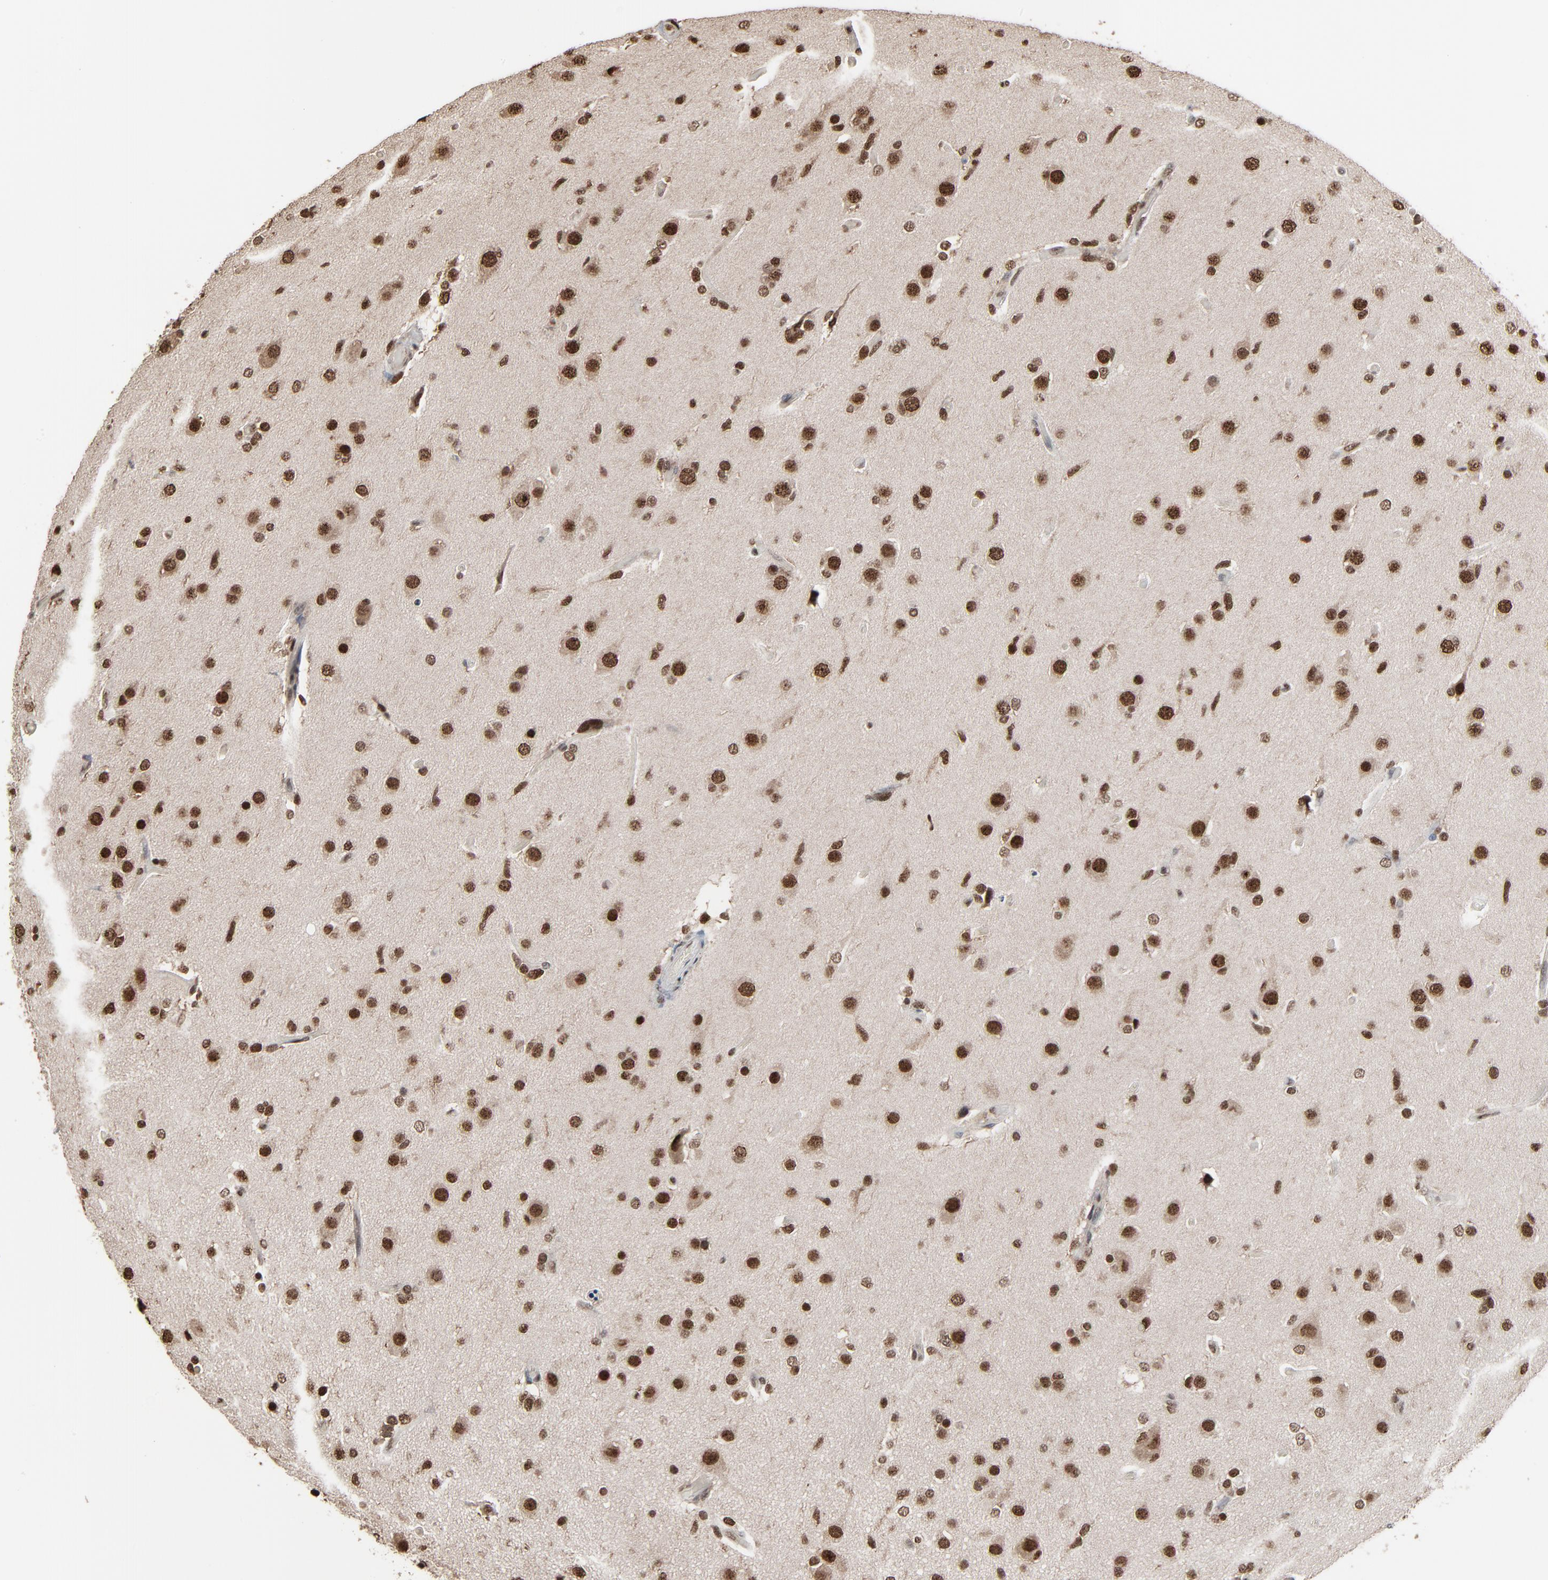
{"staining": {"intensity": "strong", "quantity": ">75%", "location": "cytoplasmic/membranous,nuclear"}, "tissue": "glioma", "cell_type": "Tumor cells", "image_type": "cancer", "snomed": [{"axis": "morphology", "description": "Glioma, malignant, High grade"}, {"axis": "topography", "description": "Brain"}], "caption": "Glioma was stained to show a protein in brown. There is high levels of strong cytoplasmic/membranous and nuclear staining in approximately >75% of tumor cells. (Stains: DAB in brown, nuclei in blue, Microscopy: brightfield microscopy at high magnification).", "gene": "MEIS2", "patient": {"sex": "male", "age": 33}}